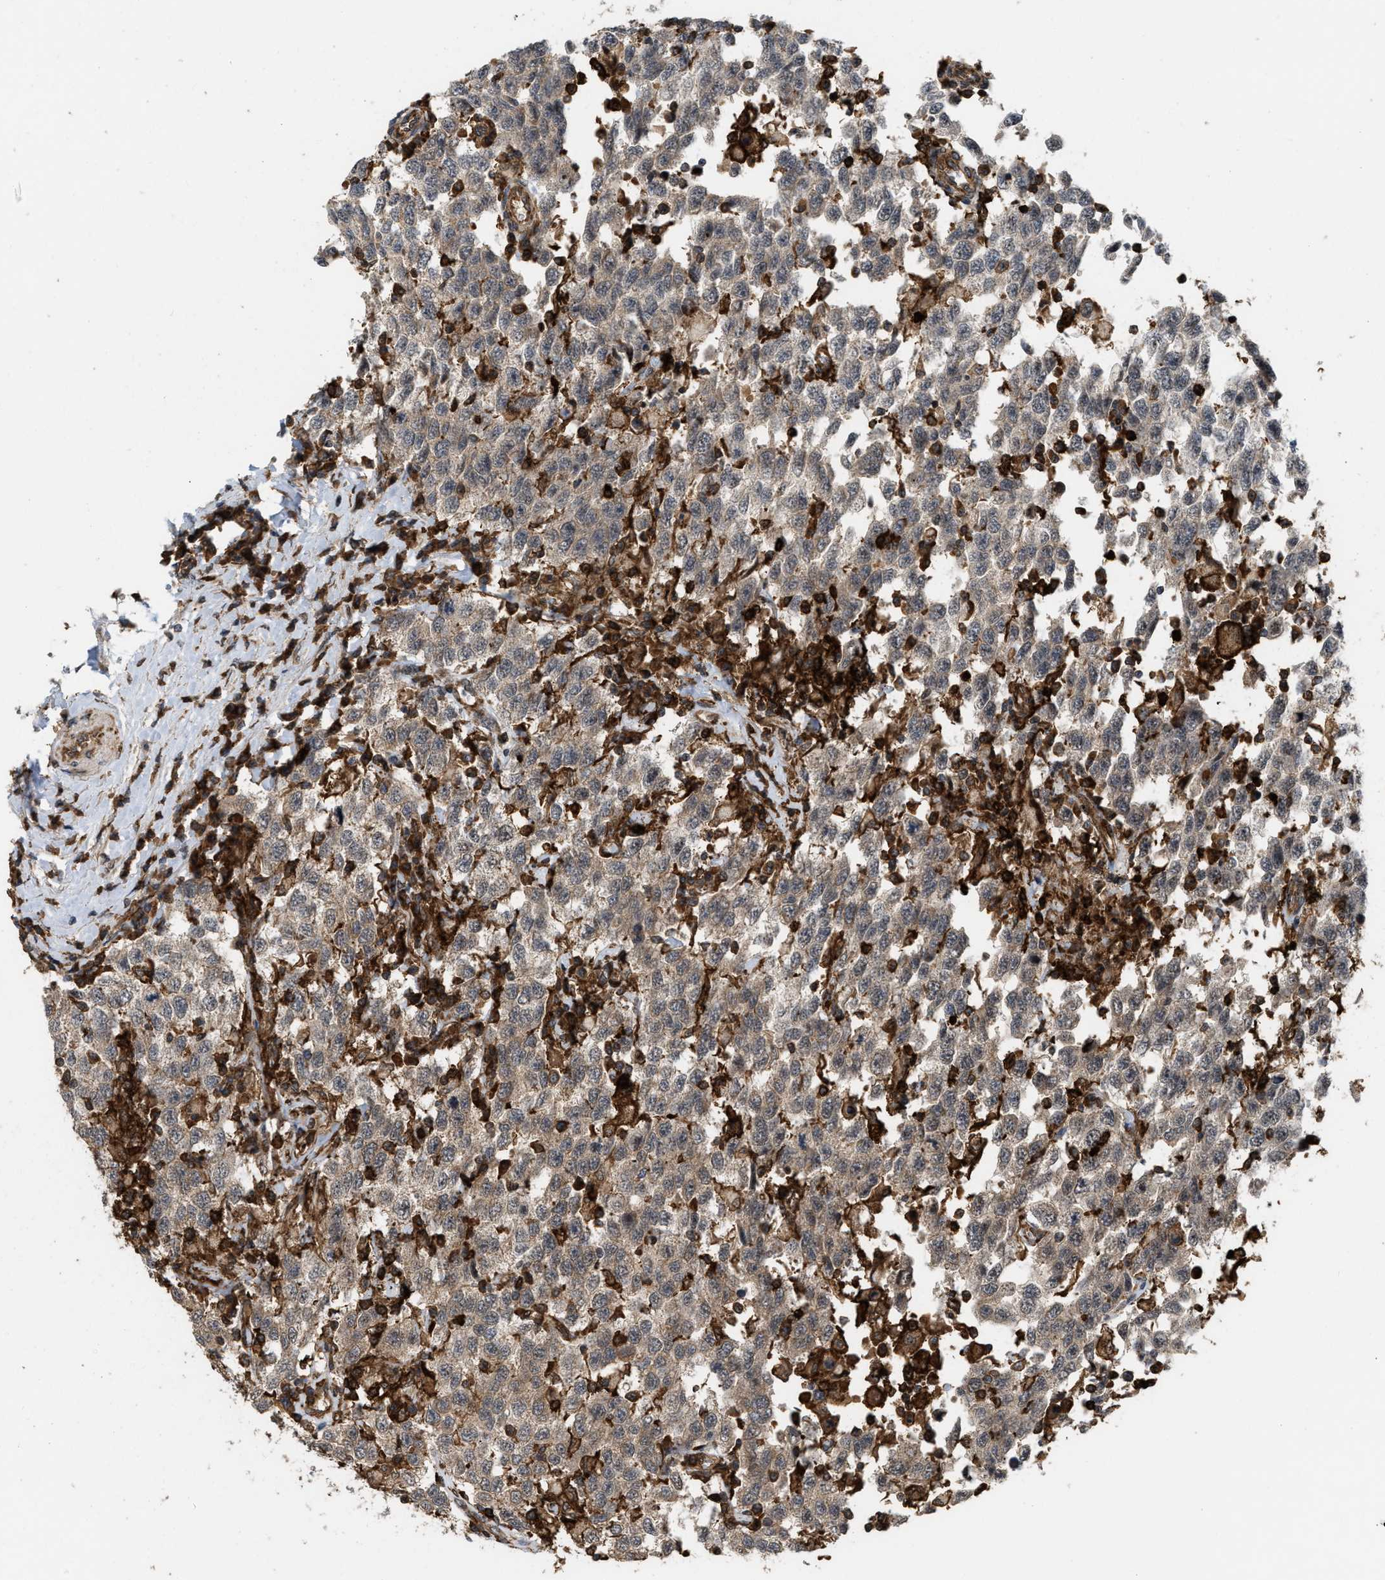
{"staining": {"intensity": "weak", "quantity": "25%-75%", "location": "cytoplasmic/membranous"}, "tissue": "testis cancer", "cell_type": "Tumor cells", "image_type": "cancer", "snomed": [{"axis": "morphology", "description": "Seminoma, NOS"}, {"axis": "topography", "description": "Testis"}], "caption": "This photomicrograph shows IHC staining of human testis seminoma, with low weak cytoplasmic/membranous expression in approximately 25%-75% of tumor cells.", "gene": "IQCE", "patient": {"sex": "male", "age": 41}}